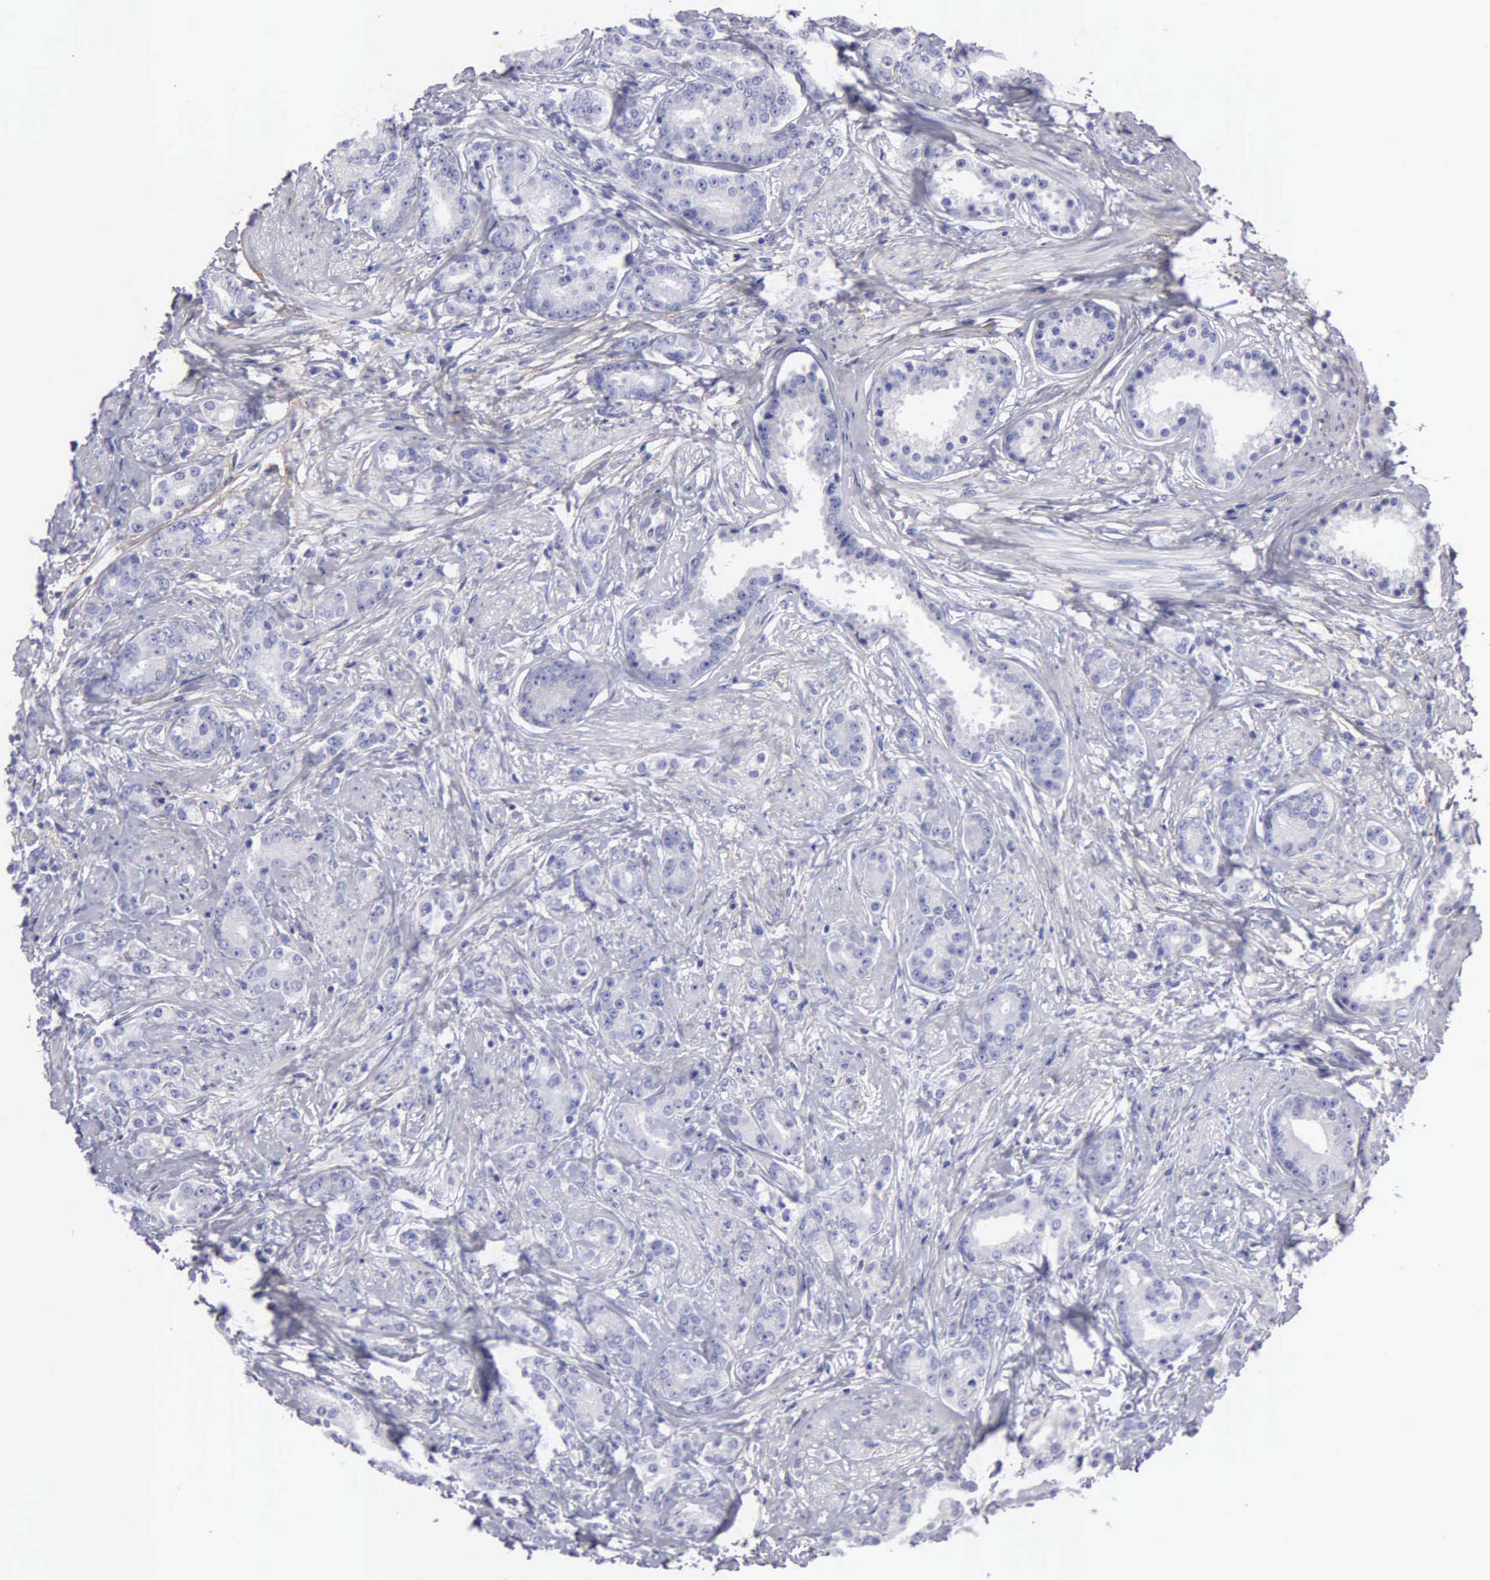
{"staining": {"intensity": "negative", "quantity": "none", "location": "none"}, "tissue": "prostate cancer", "cell_type": "Tumor cells", "image_type": "cancer", "snomed": [{"axis": "morphology", "description": "Adenocarcinoma, Medium grade"}, {"axis": "topography", "description": "Prostate"}], "caption": "A micrograph of human prostate cancer is negative for staining in tumor cells. (Brightfield microscopy of DAB (3,3'-diaminobenzidine) immunohistochemistry (IHC) at high magnification).", "gene": "FBLN5", "patient": {"sex": "male", "age": 59}}